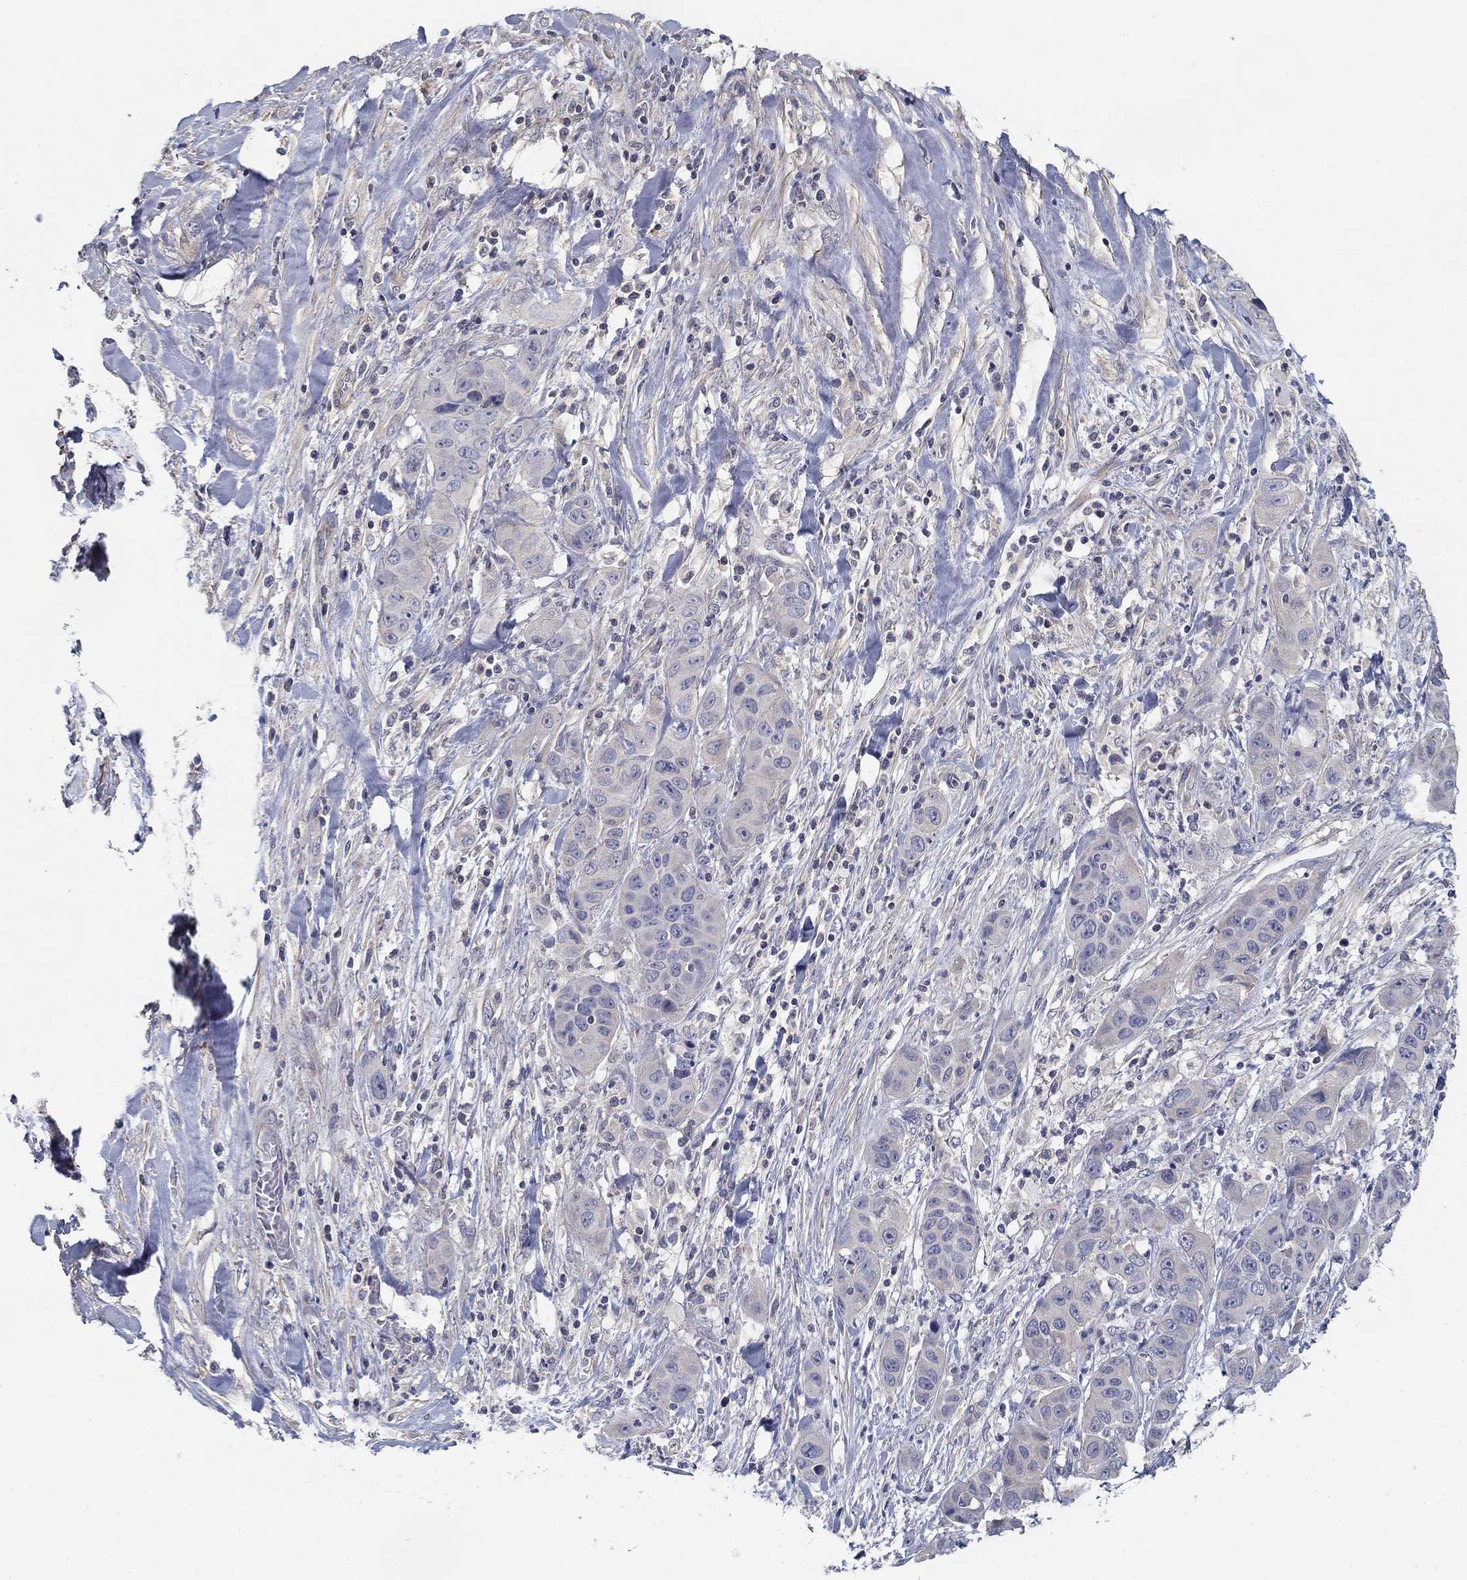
{"staining": {"intensity": "negative", "quantity": "none", "location": "none"}, "tissue": "liver cancer", "cell_type": "Tumor cells", "image_type": "cancer", "snomed": [{"axis": "morphology", "description": "Cholangiocarcinoma"}, {"axis": "topography", "description": "Liver"}], "caption": "This is an immunohistochemistry image of liver cholangiocarcinoma. There is no expression in tumor cells.", "gene": "GRK7", "patient": {"sex": "female", "age": 52}}